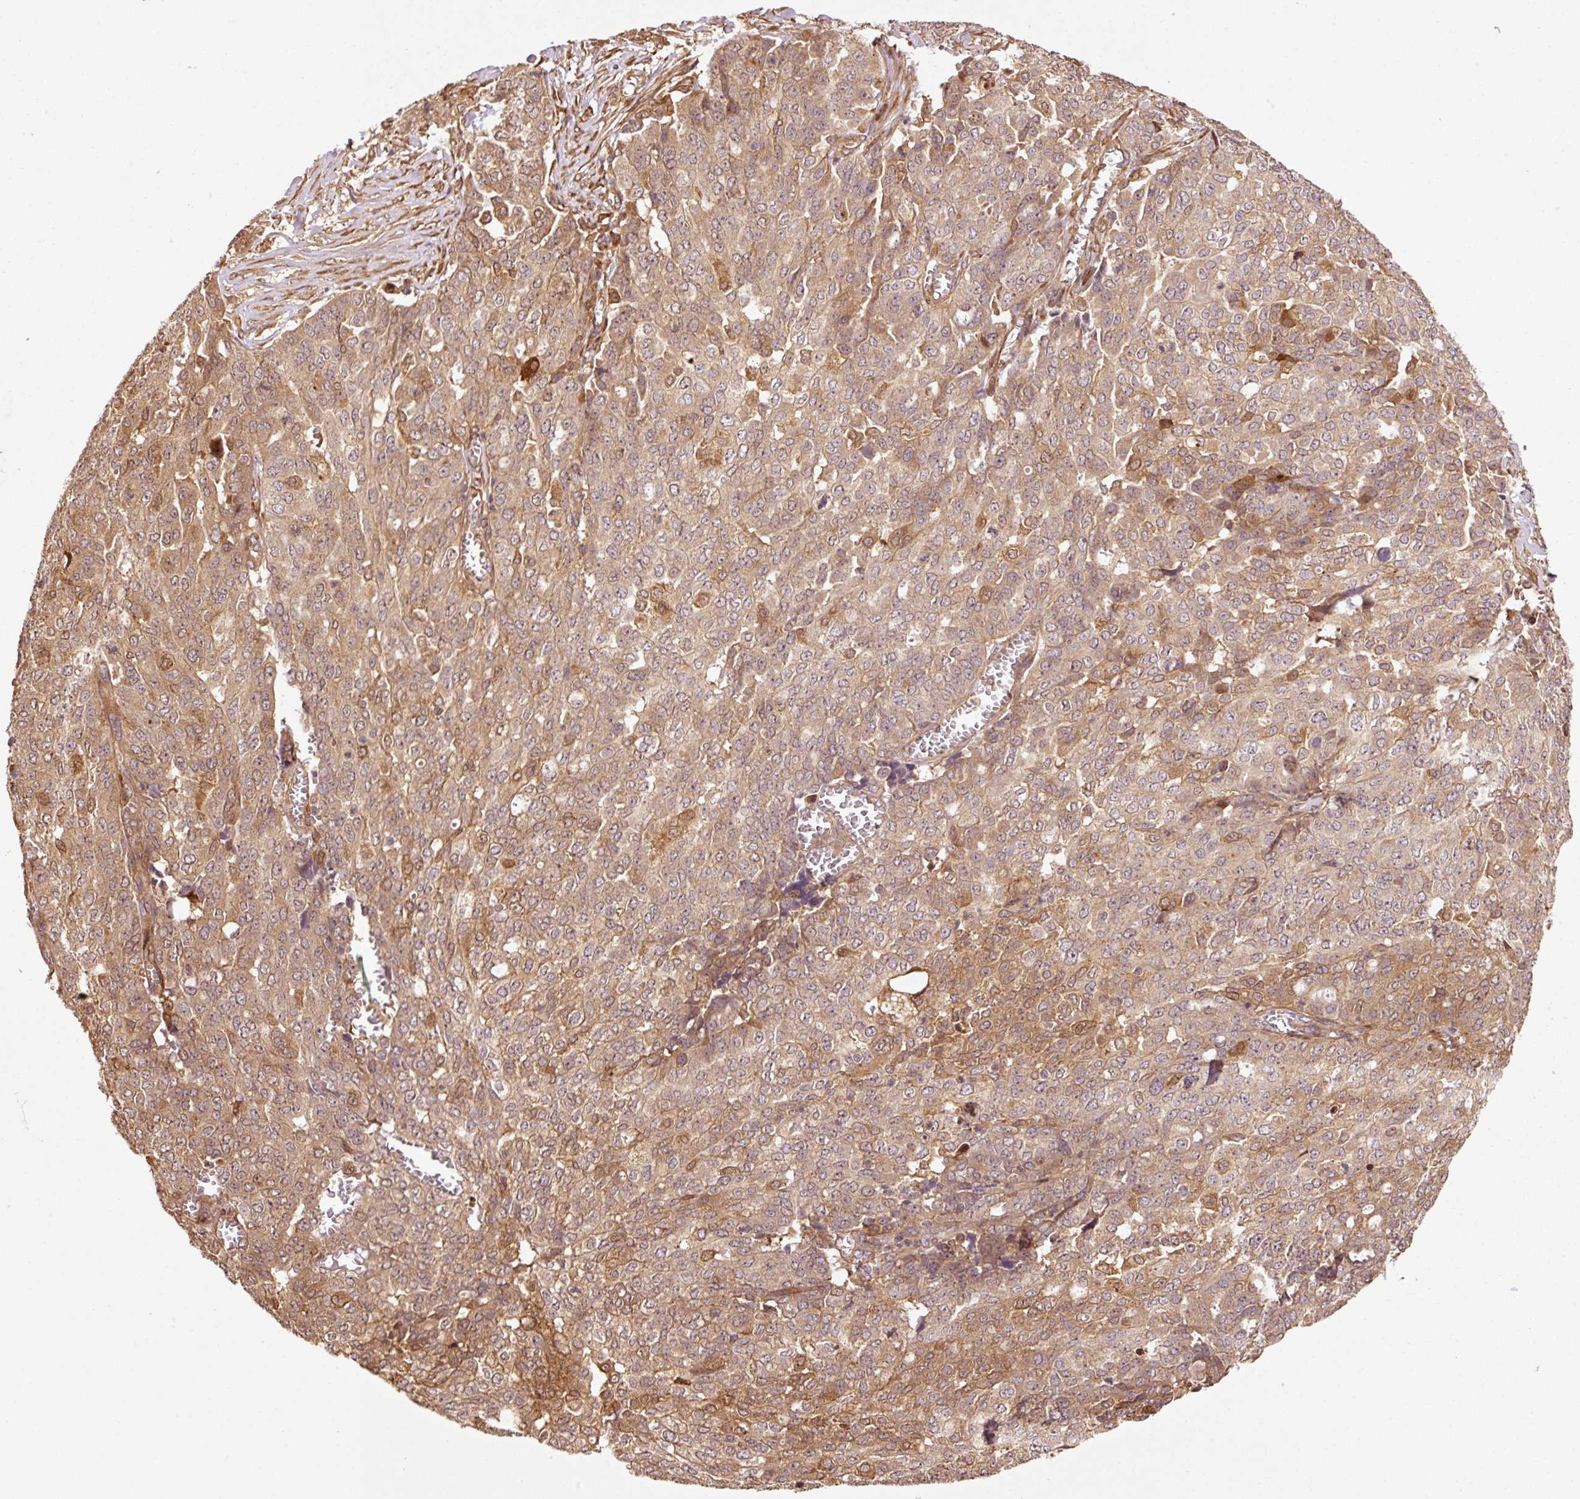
{"staining": {"intensity": "moderate", "quantity": ">75%", "location": "cytoplasmic/membranous,nuclear"}, "tissue": "ovarian cancer", "cell_type": "Tumor cells", "image_type": "cancer", "snomed": [{"axis": "morphology", "description": "Cystadenocarcinoma, serous, NOS"}, {"axis": "topography", "description": "Soft tissue"}, {"axis": "topography", "description": "Ovary"}], "caption": "Ovarian cancer (serous cystadenocarcinoma) was stained to show a protein in brown. There is medium levels of moderate cytoplasmic/membranous and nuclear staining in approximately >75% of tumor cells.", "gene": "OXER1", "patient": {"sex": "female", "age": 57}}